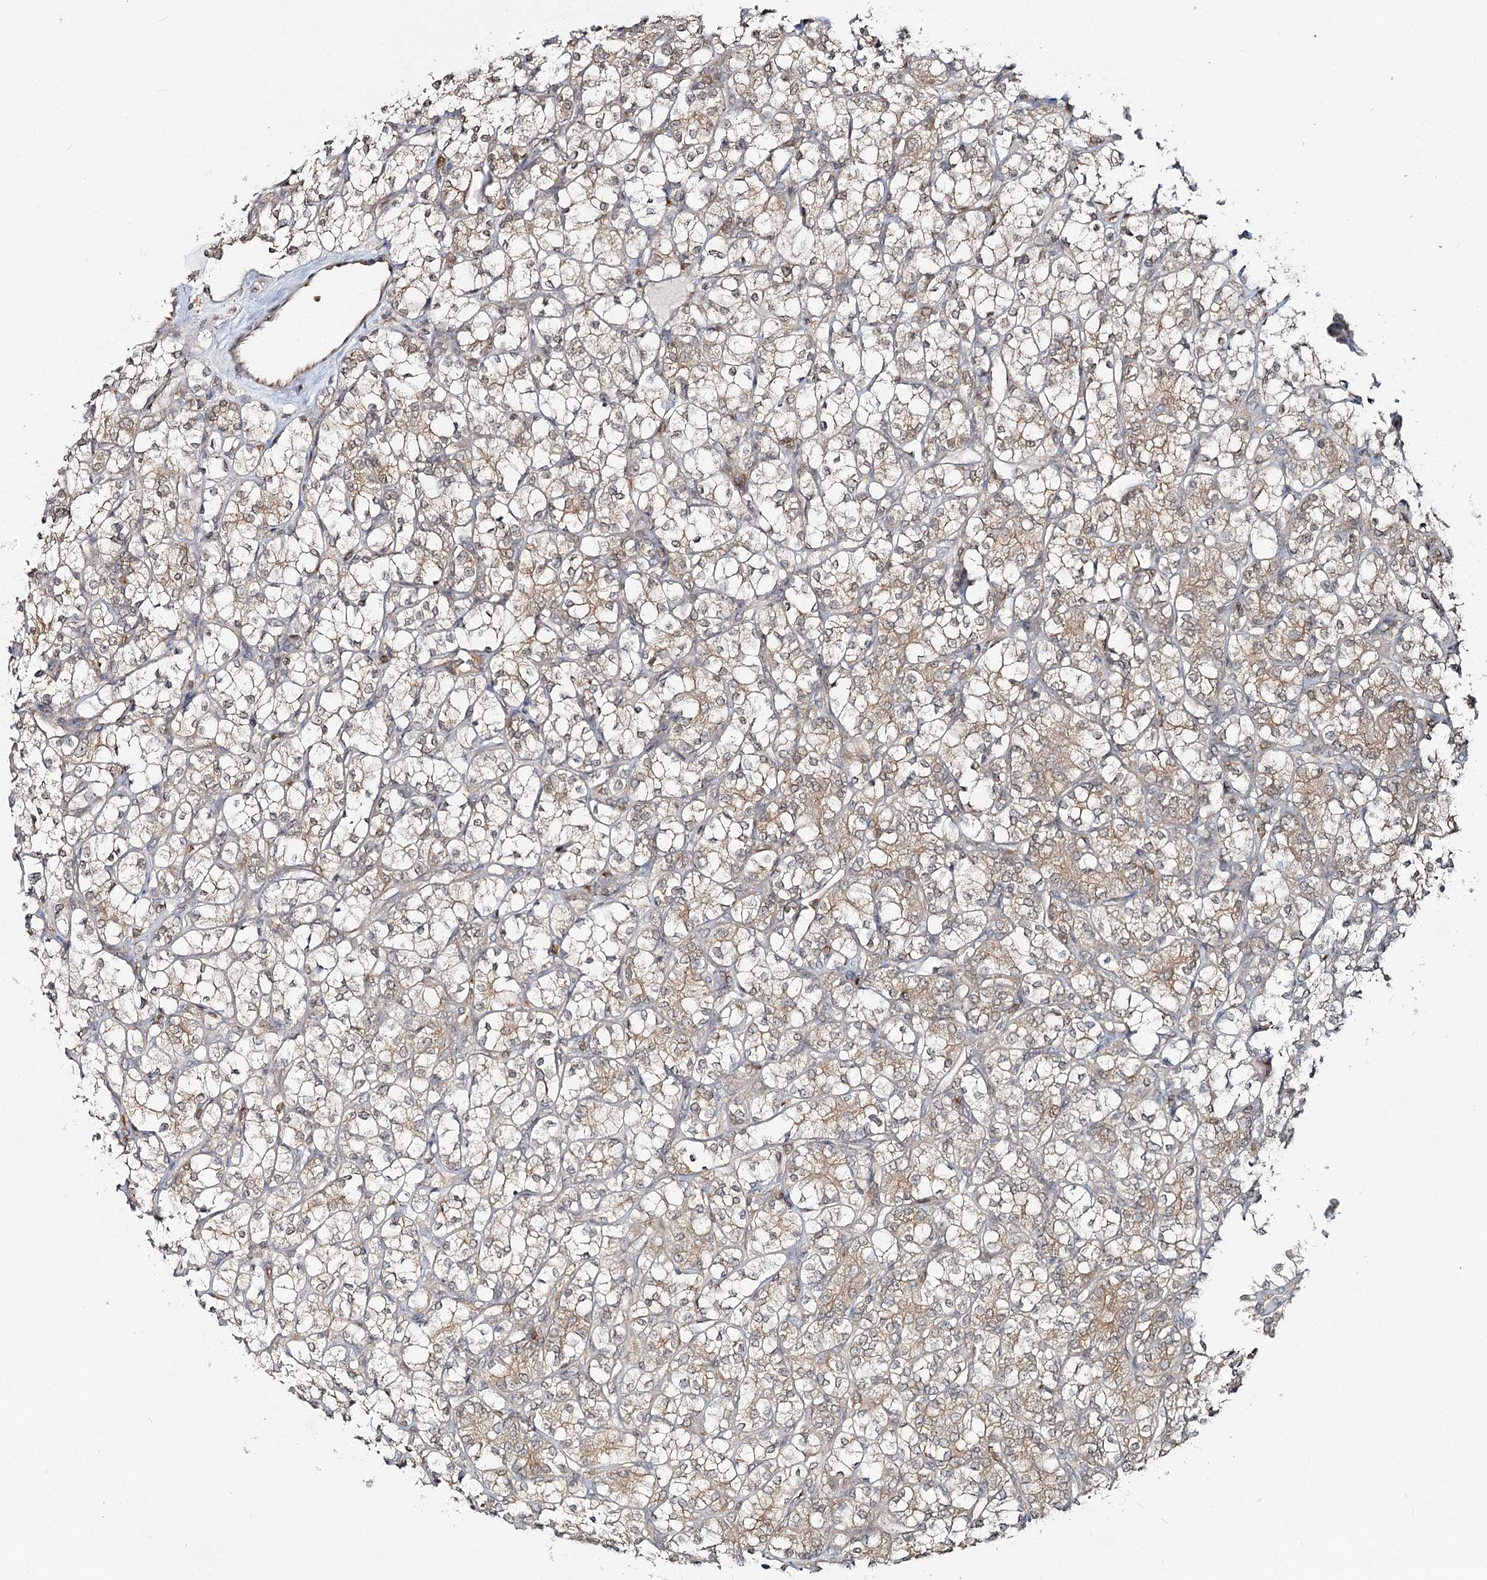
{"staining": {"intensity": "weak", "quantity": ">75%", "location": "cytoplasmic/membranous"}, "tissue": "renal cancer", "cell_type": "Tumor cells", "image_type": "cancer", "snomed": [{"axis": "morphology", "description": "Adenocarcinoma, NOS"}, {"axis": "topography", "description": "Kidney"}], "caption": "Protein expression analysis of human renal adenocarcinoma reveals weak cytoplasmic/membranous expression in approximately >75% of tumor cells. Using DAB (3,3'-diaminobenzidine) (brown) and hematoxylin (blue) stains, captured at high magnification using brightfield microscopy.", "gene": "FAM120B", "patient": {"sex": "male", "age": 77}}